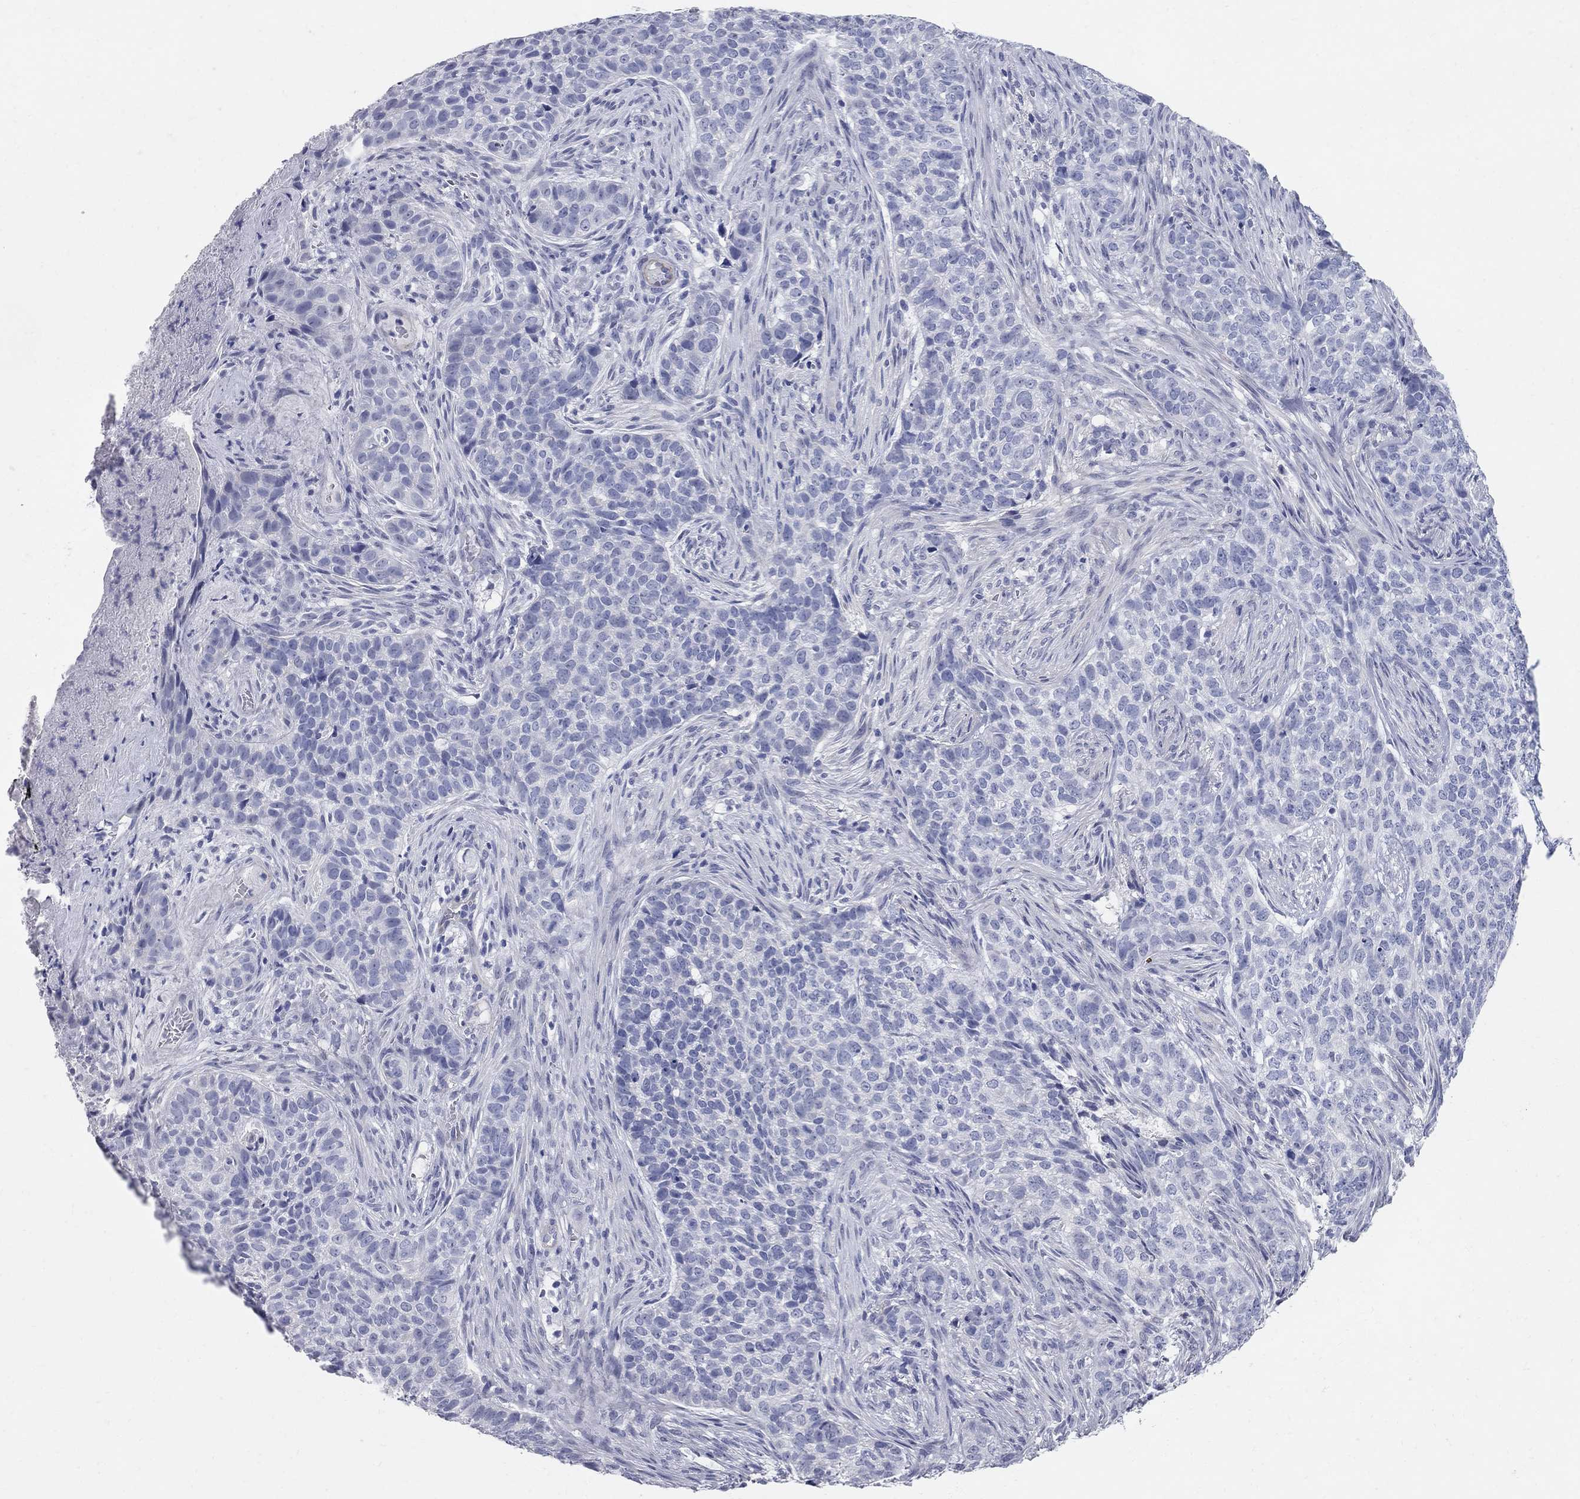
{"staining": {"intensity": "negative", "quantity": "none", "location": "none"}, "tissue": "skin cancer", "cell_type": "Tumor cells", "image_type": "cancer", "snomed": [{"axis": "morphology", "description": "Basal cell carcinoma"}, {"axis": "topography", "description": "Skin"}], "caption": "A high-resolution photomicrograph shows immunohistochemistry (IHC) staining of skin cancer, which reveals no significant expression in tumor cells. The staining was performed using DAB (3,3'-diaminobenzidine) to visualize the protein expression in brown, while the nuclei were stained in blue with hematoxylin (Magnification: 20x).", "gene": "AOX1", "patient": {"sex": "female", "age": 69}}